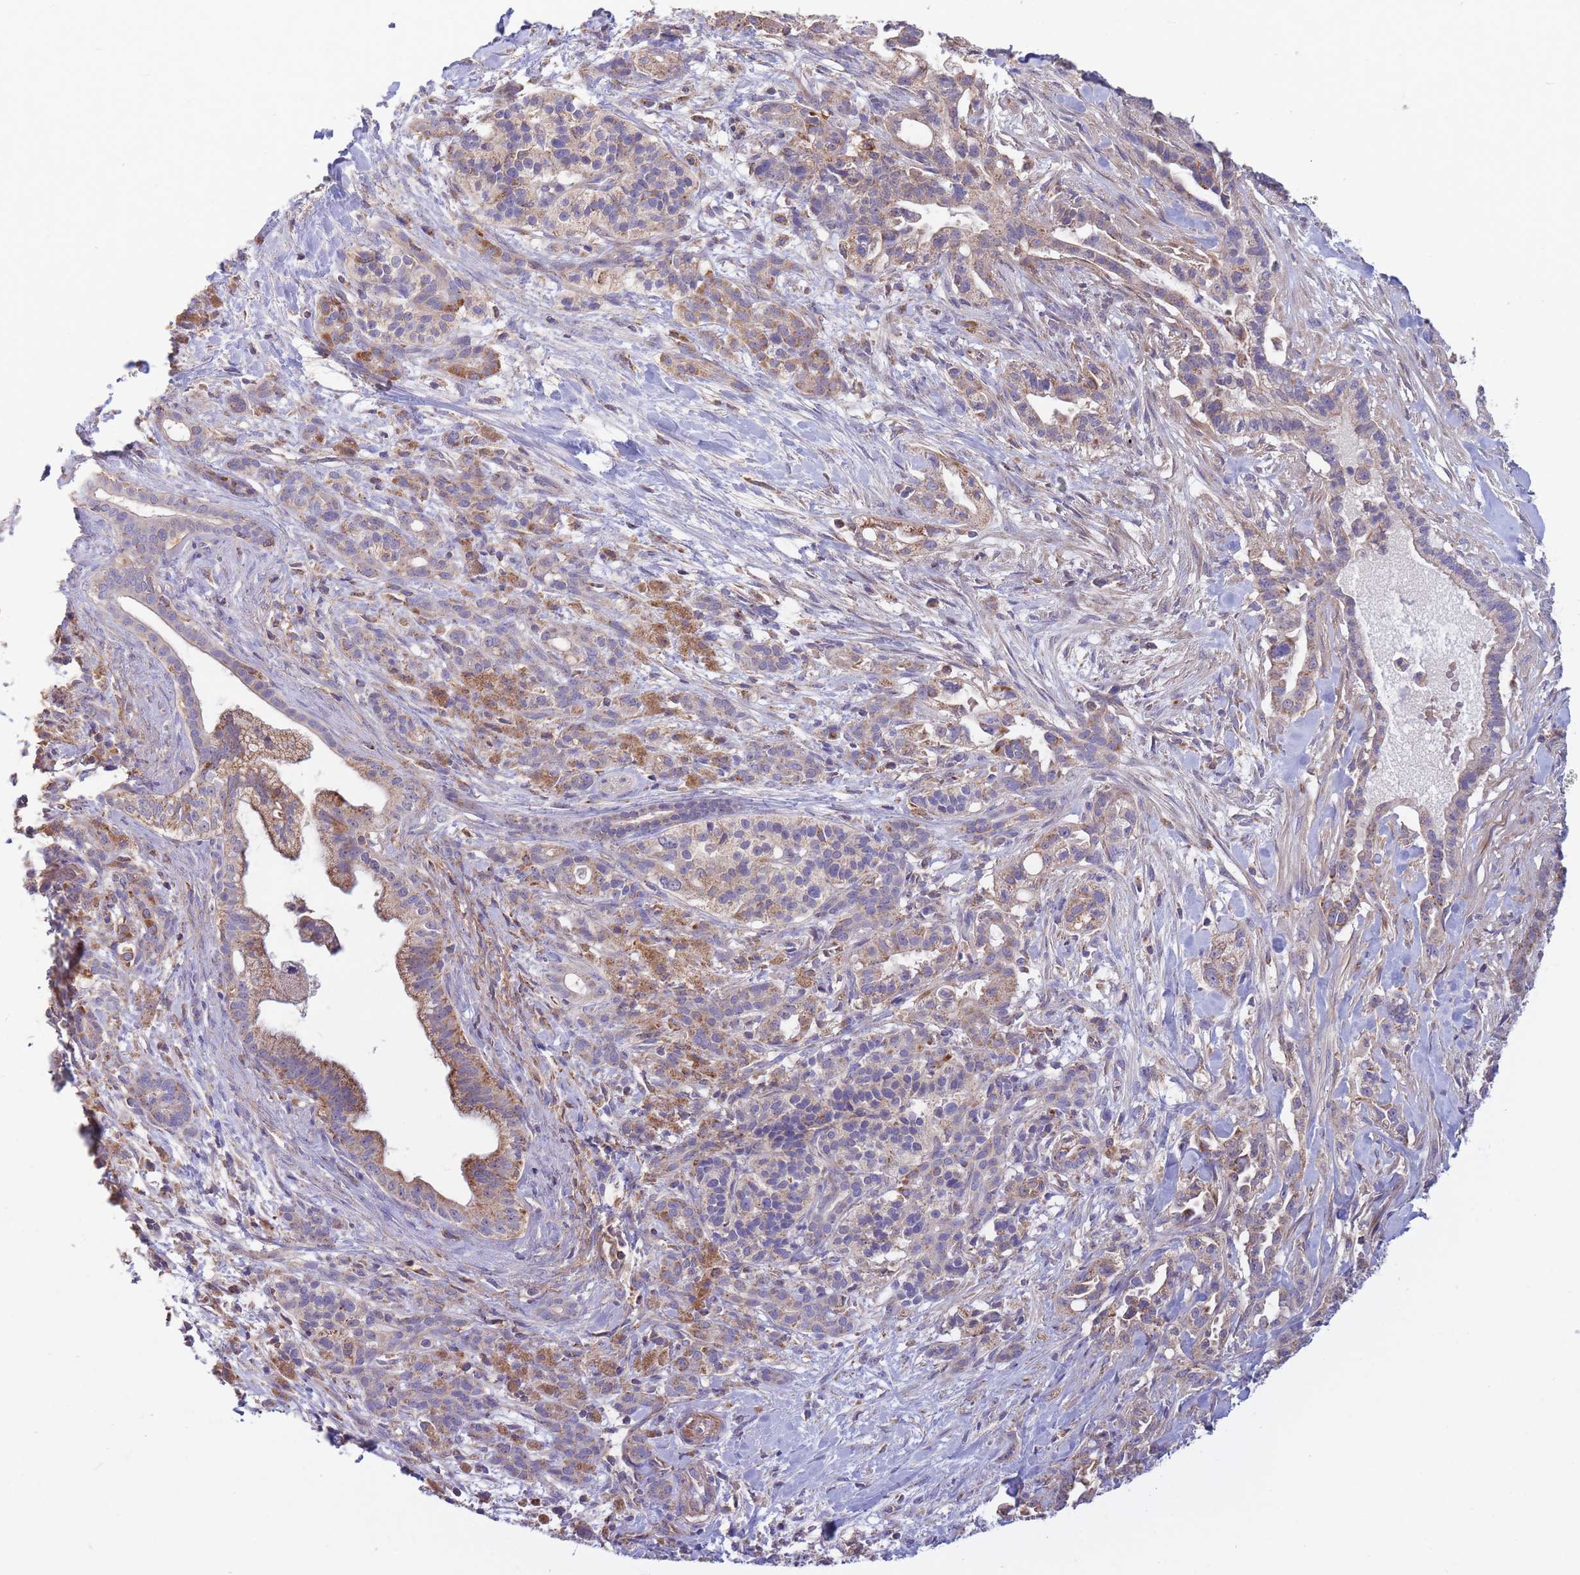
{"staining": {"intensity": "moderate", "quantity": "<25%", "location": "cytoplasmic/membranous"}, "tissue": "pancreatic cancer", "cell_type": "Tumor cells", "image_type": "cancer", "snomed": [{"axis": "morphology", "description": "Adenocarcinoma, NOS"}, {"axis": "topography", "description": "Pancreas"}], "caption": "Adenocarcinoma (pancreatic) tissue demonstrates moderate cytoplasmic/membranous positivity in approximately <25% of tumor cells The protein of interest is shown in brown color, while the nuclei are stained blue.", "gene": "SLC25A42", "patient": {"sex": "male", "age": 44}}